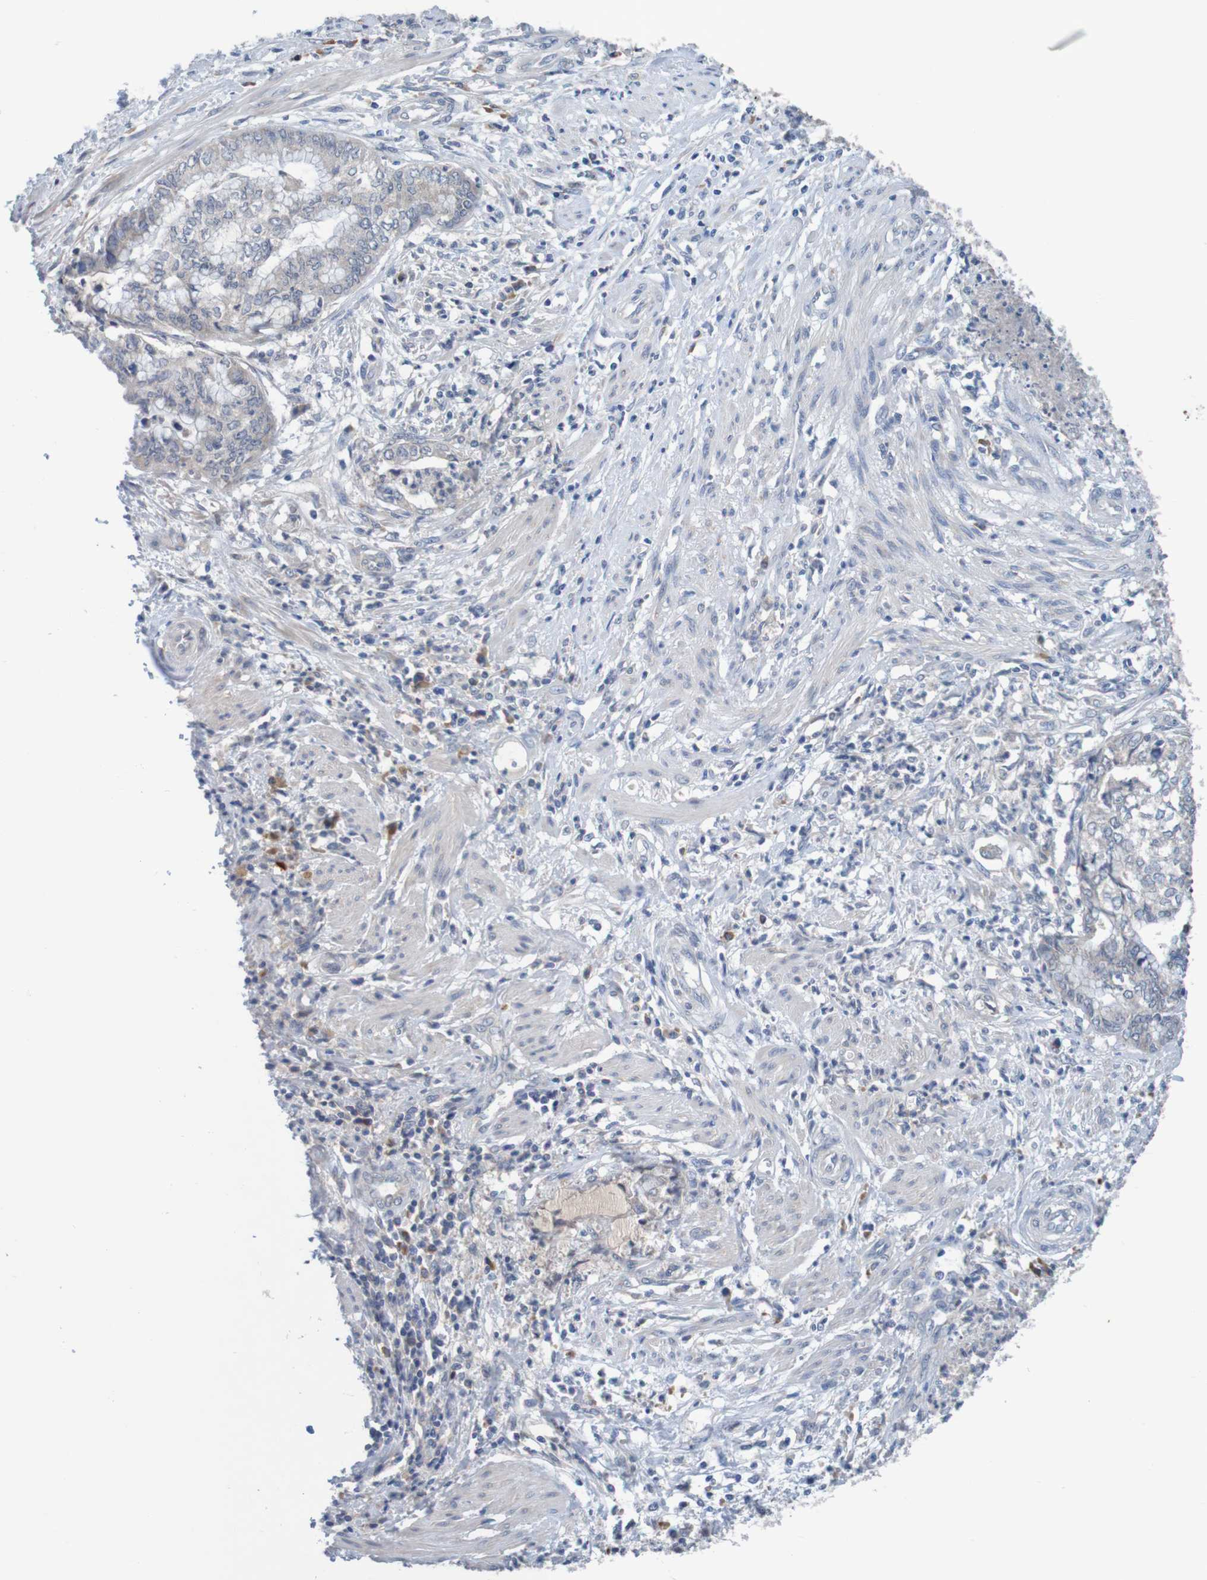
{"staining": {"intensity": "weak", "quantity": "<25%", "location": "cytoplasmic/membranous"}, "tissue": "endometrial cancer", "cell_type": "Tumor cells", "image_type": "cancer", "snomed": [{"axis": "morphology", "description": "Necrosis, NOS"}, {"axis": "morphology", "description": "Adenocarcinoma, NOS"}, {"axis": "topography", "description": "Endometrium"}], "caption": "IHC photomicrograph of adenocarcinoma (endometrial) stained for a protein (brown), which demonstrates no staining in tumor cells. (DAB immunohistochemistry (IHC) with hematoxylin counter stain).", "gene": "LTA", "patient": {"sex": "female", "age": 79}}